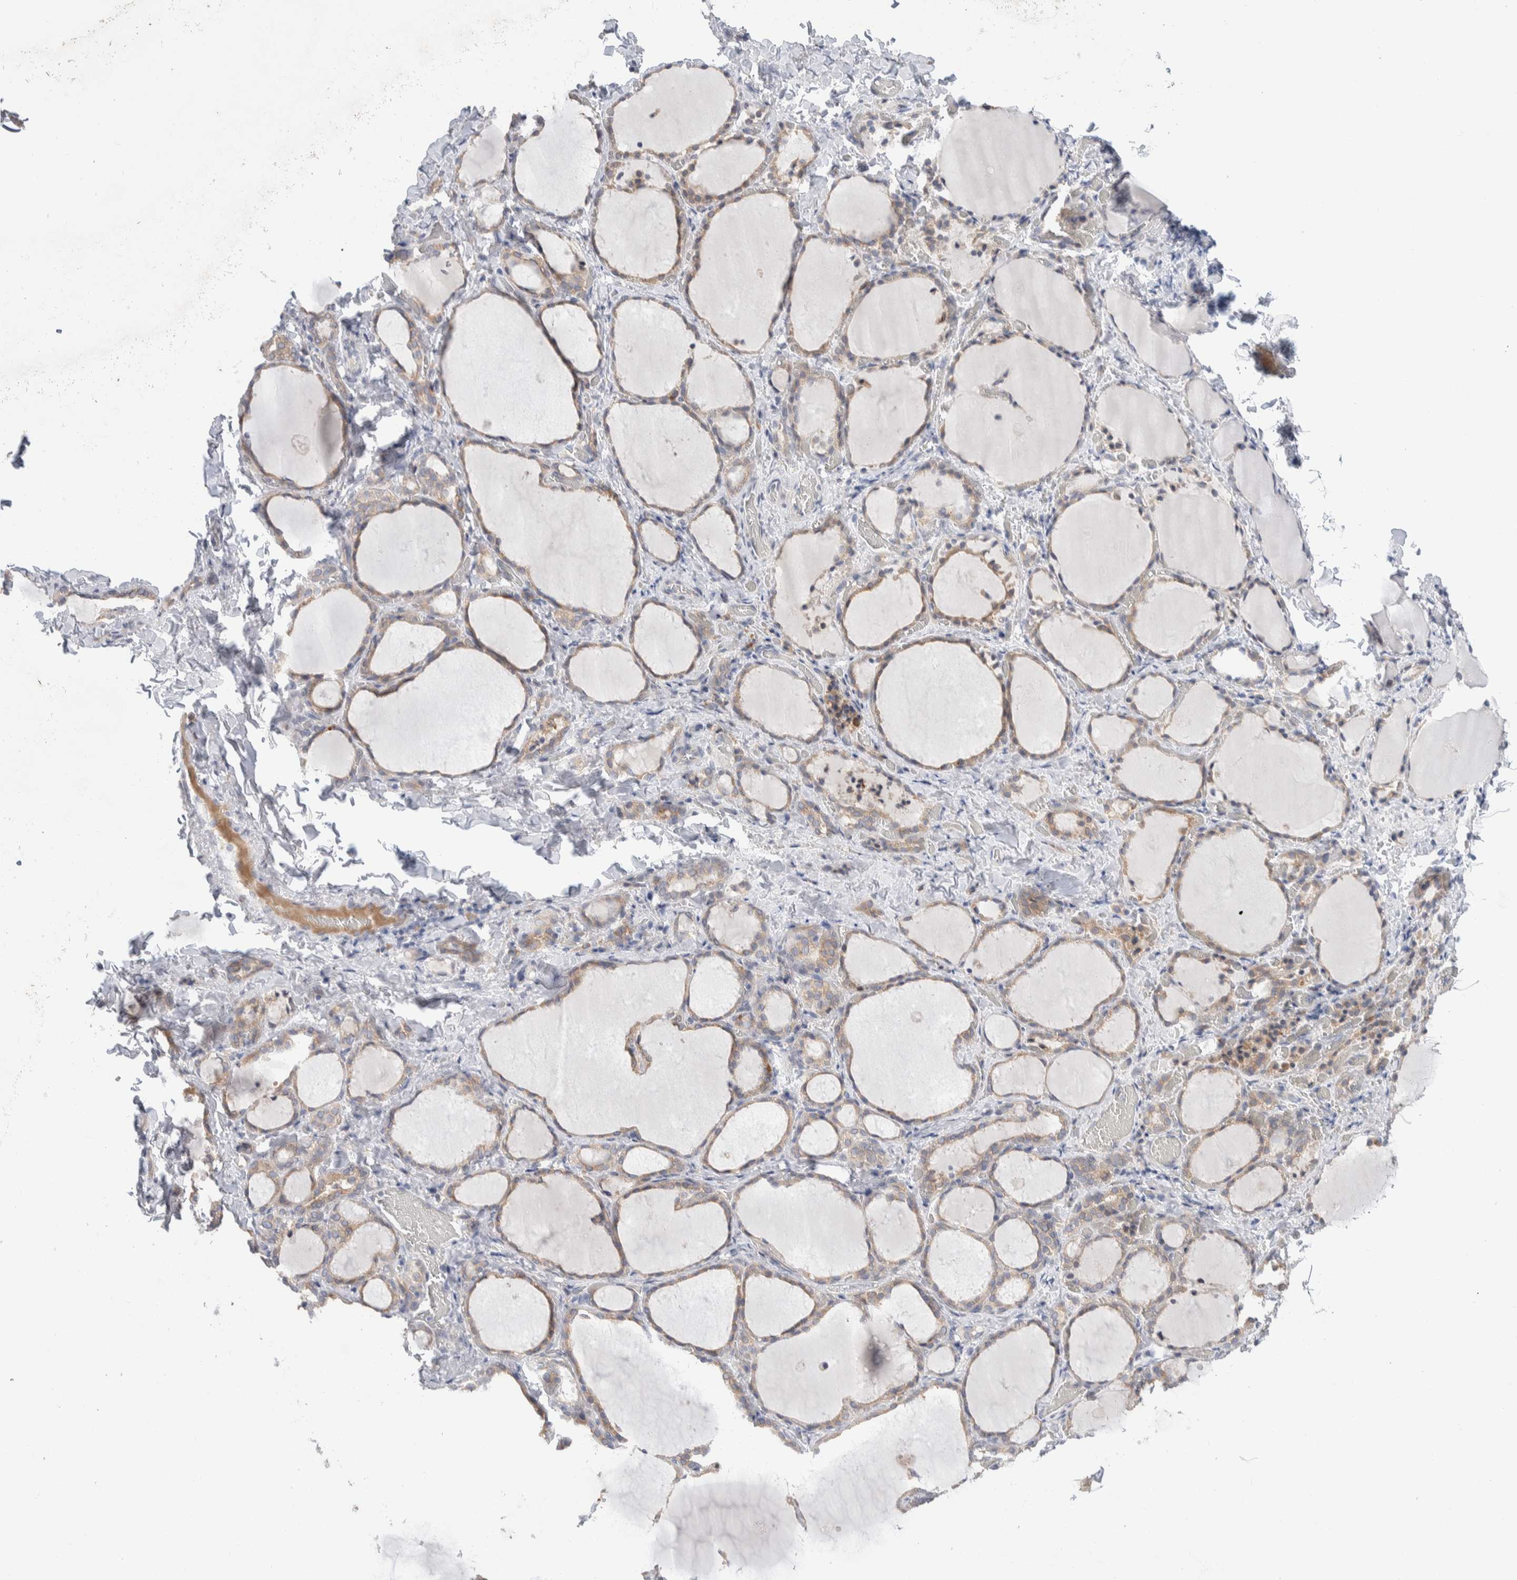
{"staining": {"intensity": "weak", "quantity": ">75%", "location": "cytoplasmic/membranous"}, "tissue": "thyroid gland", "cell_type": "Glandular cells", "image_type": "normal", "snomed": [{"axis": "morphology", "description": "Normal tissue, NOS"}, {"axis": "morphology", "description": "Papillary adenocarcinoma, NOS"}, {"axis": "topography", "description": "Thyroid gland"}], "caption": "Thyroid gland stained with DAB (3,3'-diaminobenzidine) immunohistochemistry (IHC) reveals low levels of weak cytoplasmic/membranous positivity in approximately >75% of glandular cells.", "gene": "RUSF1", "patient": {"sex": "female", "age": 30}}